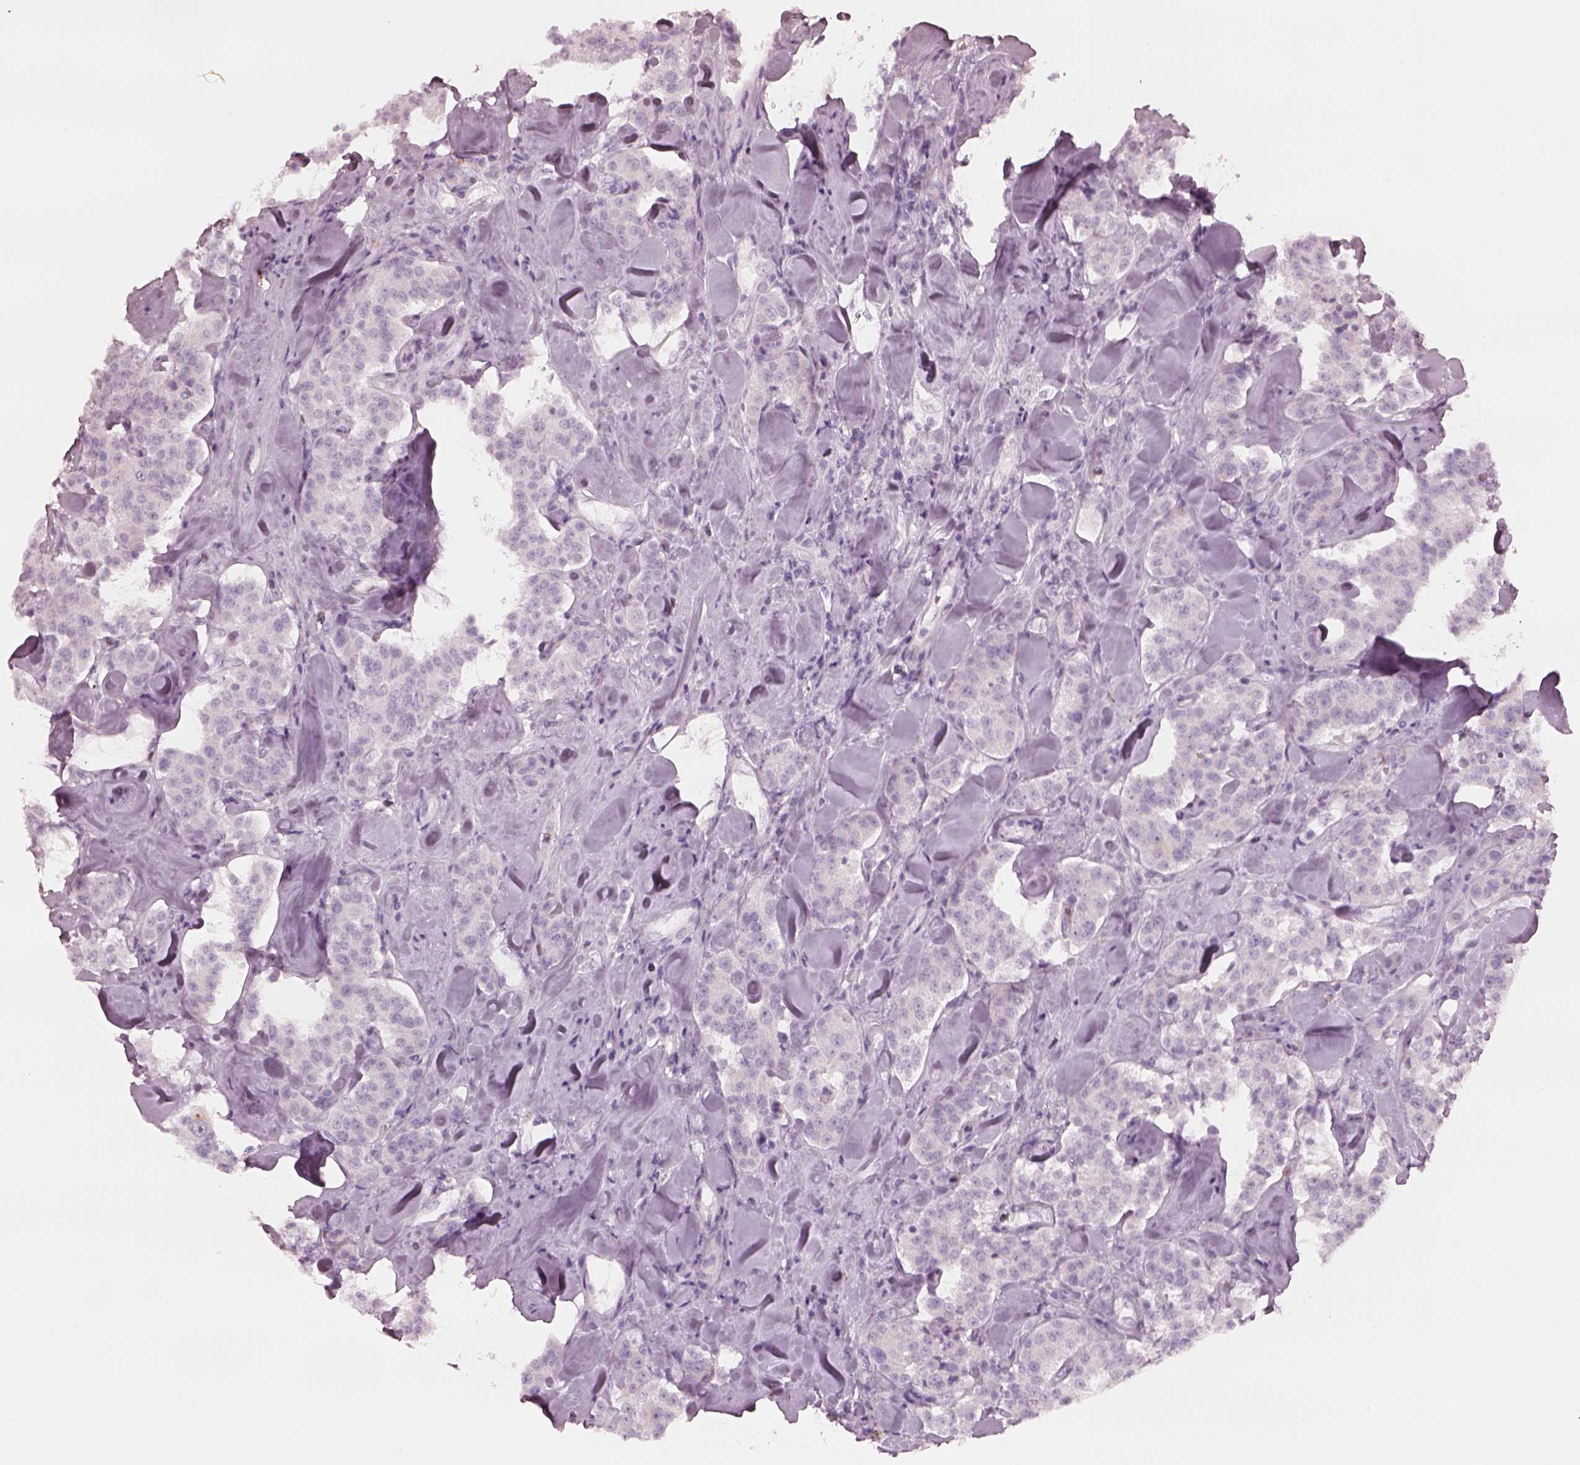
{"staining": {"intensity": "negative", "quantity": "none", "location": "none"}, "tissue": "carcinoid", "cell_type": "Tumor cells", "image_type": "cancer", "snomed": [{"axis": "morphology", "description": "Carcinoid, malignant, NOS"}, {"axis": "topography", "description": "Pancreas"}], "caption": "Carcinoid (malignant) was stained to show a protein in brown. There is no significant positivity in tumor cells.", "gene": "RSPH9", "patient": {"sex": "male", "age": 41}}